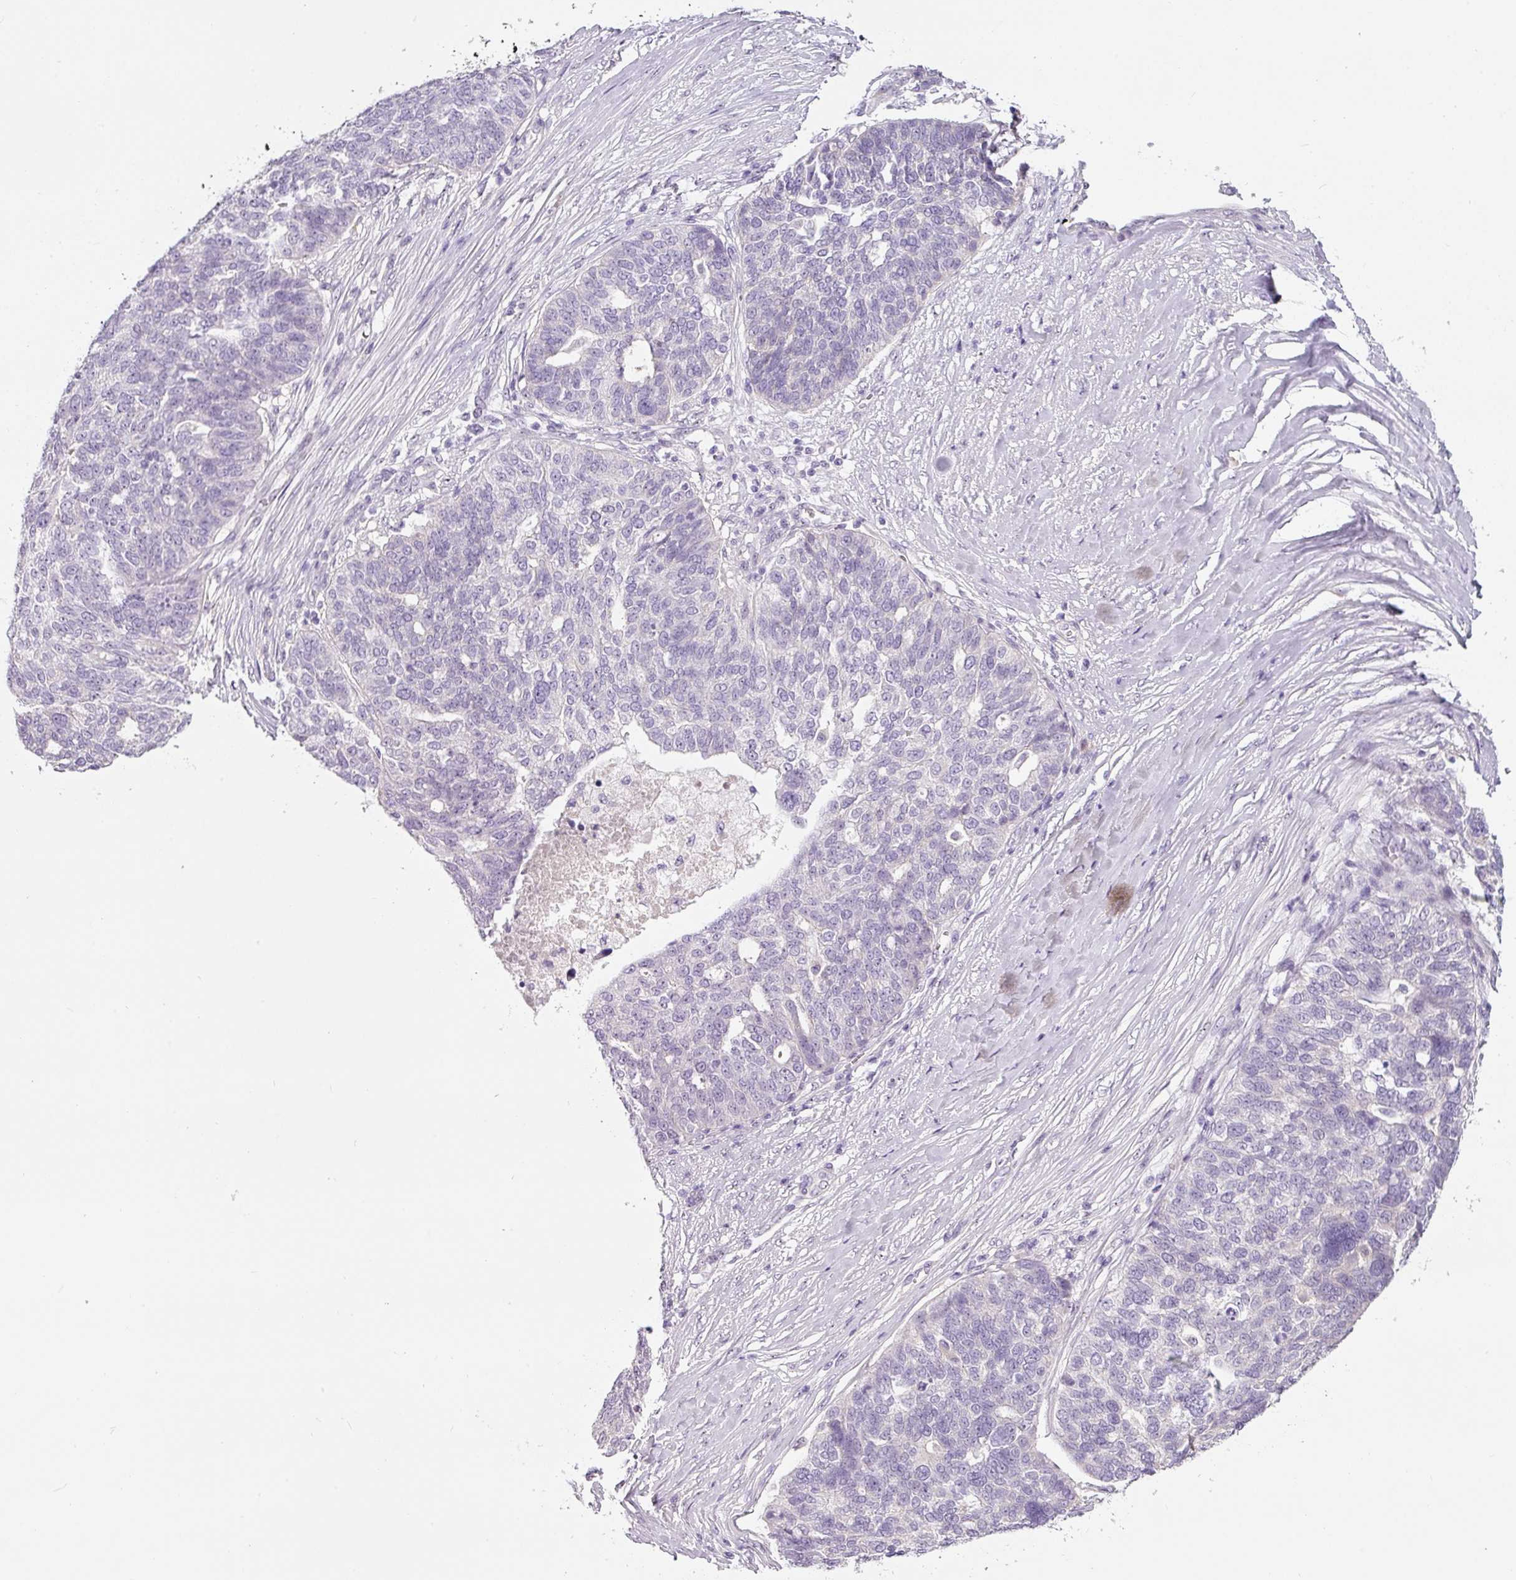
{"staining": {"intensity": "negative", "quantity": "none", "location": "none"}, "tissue": "ovarian cancer", "cell_type": "Tumor cells", "image_type": "cancer", "snomed": [{"axis": "morphology", "description": "Cystadenocarcinoma, serous, NOS"}, {"axis": "topography", "description": "Ovary"}], "caption": "Tumor cells are negative for brown protein staining in serous cystadenocarcinoma (ovarian). Nuclei are stained in blue.", "gene": "TMEM37", "patient": {"sex": "female", "age": 59}}